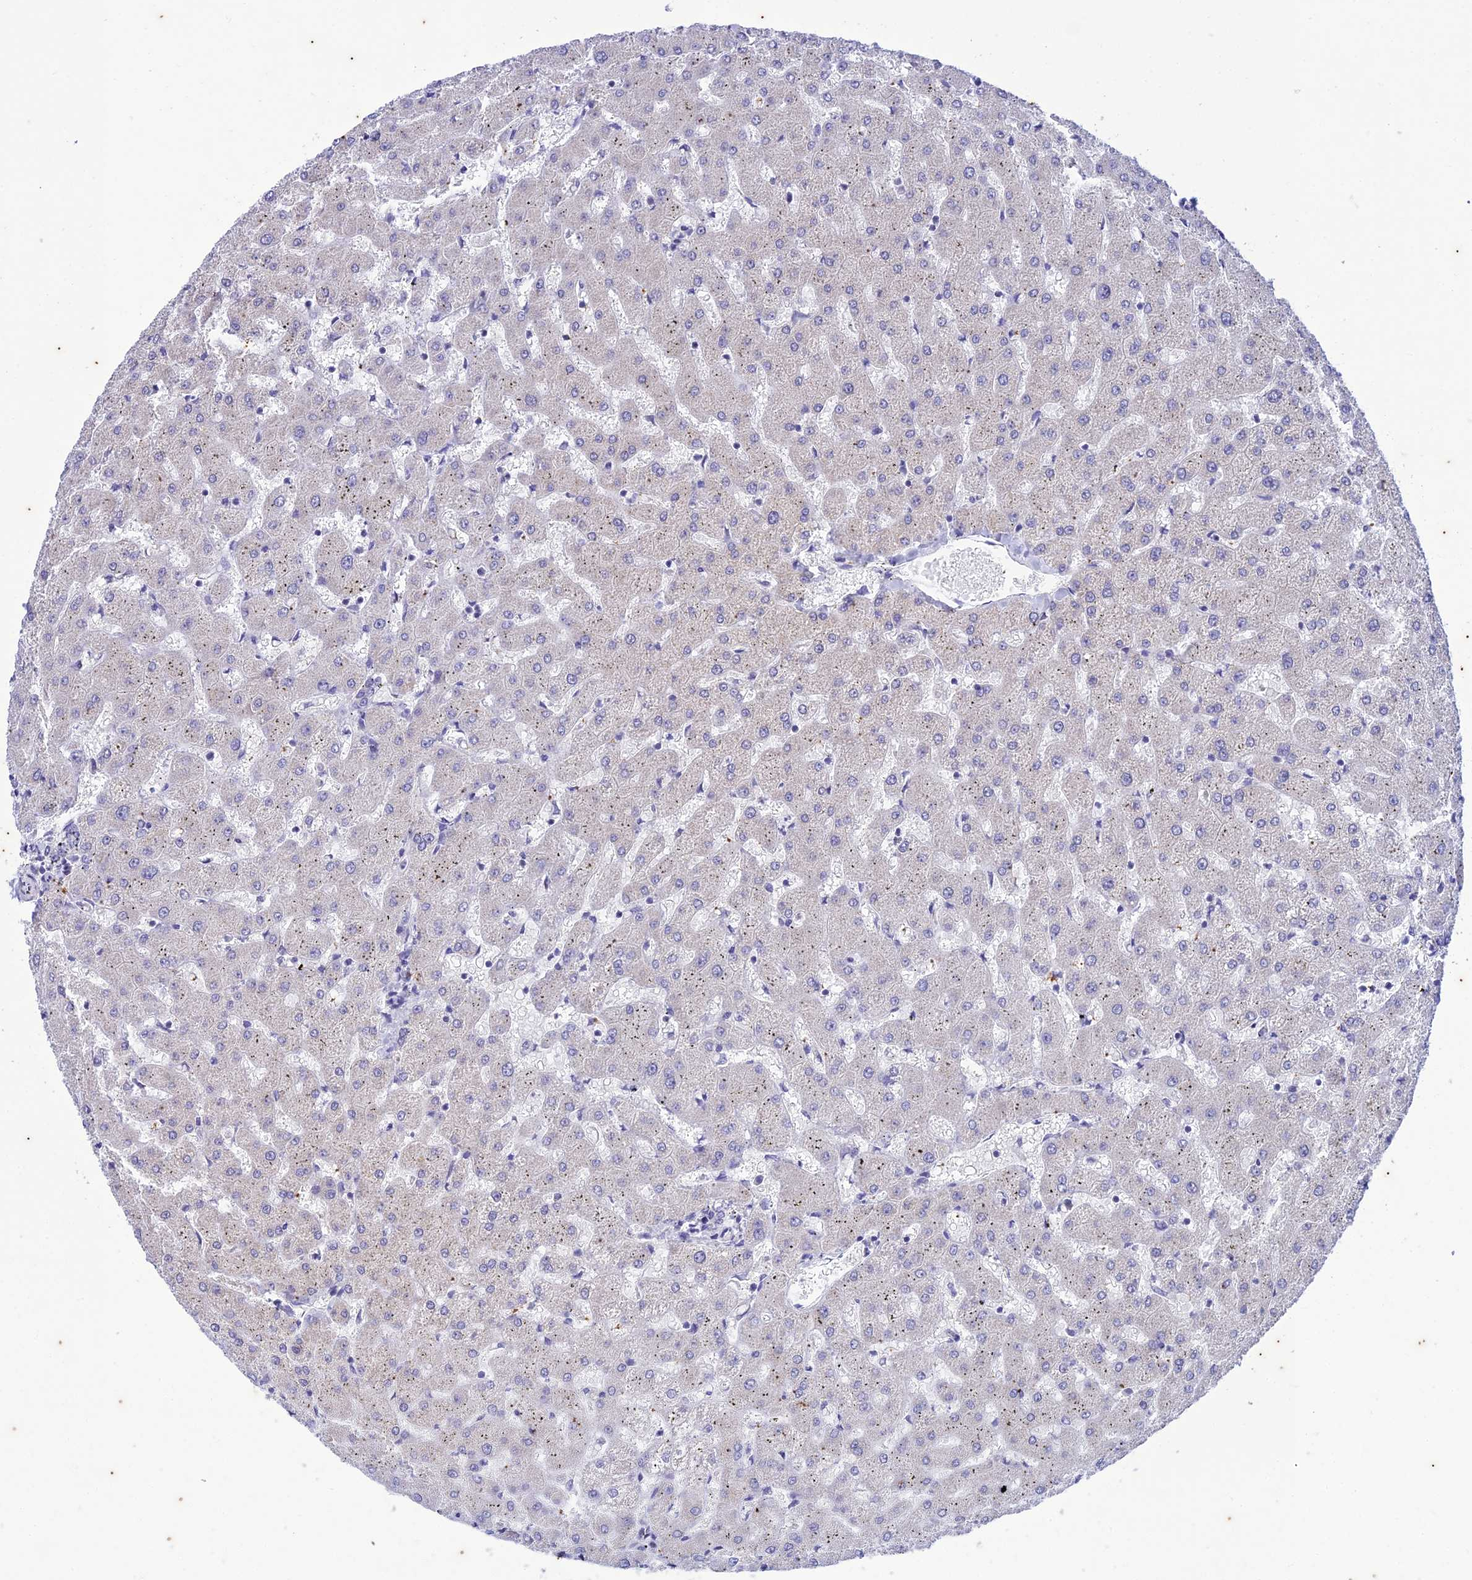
{"staining": {"intensity": "negative", "quantity": "none", "location": "none"}, "tissue": "liver", "cell_type": "Cholangiocytes", "image_type": "normal", "snomed": [{"axis": "morphology", "description": "Normal tissue, NOS"}, {"axis": "topography", "description": "Liver"}], "caption": "This is an IHC micrograph of benign liver. There is no positivity in cholangiocytes.", "gene": "TMEM40", "patient": {"sex": "female", "age": 63}}